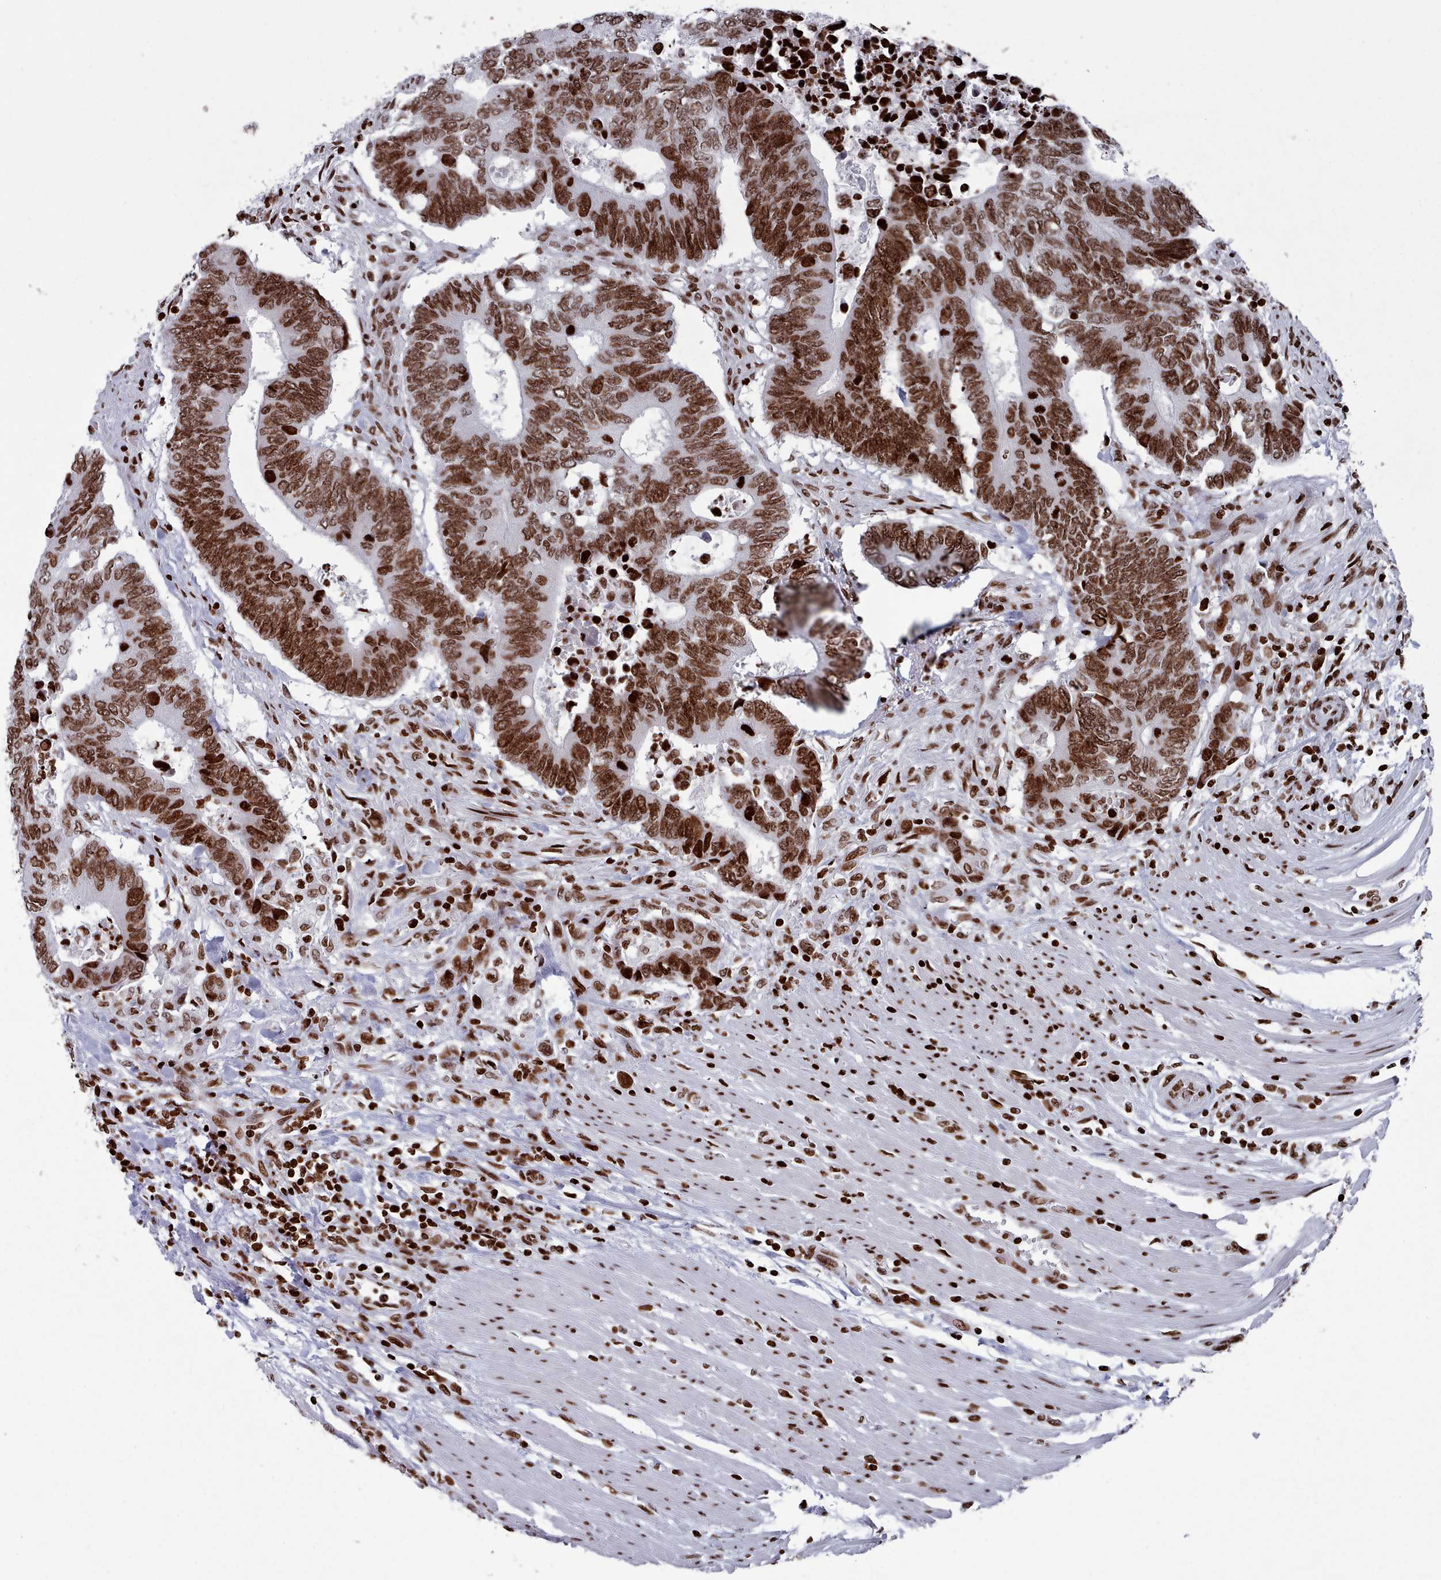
{"staining": {"intensity": "strong", "quantity": ">75%", "location": "nuclear"}, "tissue": "colorectal cancer", "cell_type": "Tumor cells", "image_type": "cancer", "snomed": [{"axis": "morphology", "description": "Adenocarcinoma, NOS"}, {"axis": "topography", "description": "Colon"}], "caption": "Strong nuclear staining for a protein is appreciated in approximately >75% of tumor cells of colorectal cancer using immunohistochemistry (IHC).", "gene": "PCDHB12", "patient": {"sex": "male", "age": 87}}